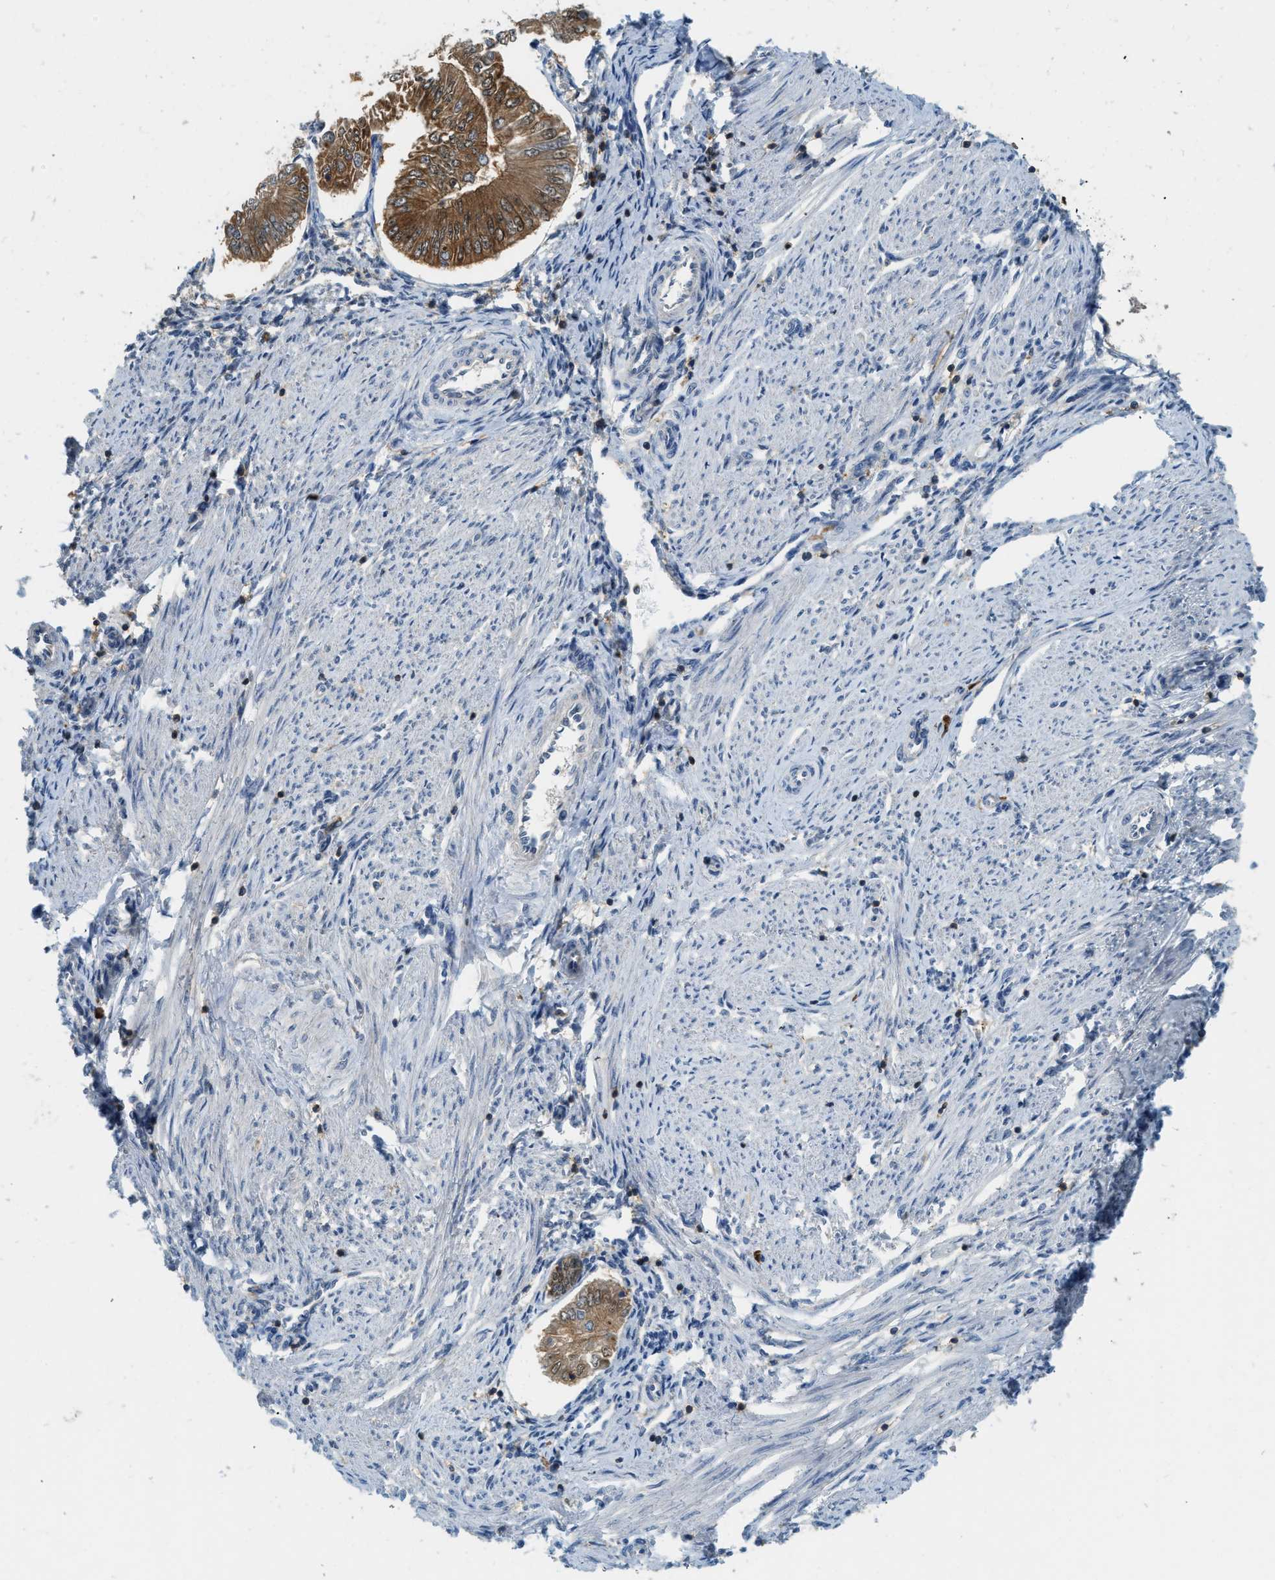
{"staining": {"intensity": "moderate", "quantity": ">75%", "location": "cytoplasmic/membranous,nuclear"}, "tissue": "endometrial cancer", "cell_type": "Tumor cells", "image_type": "cancer", "snomed": [{"axis": "morphology", "description": "Adenocarcinoma, NOS"}, {"axis": "topography", "description": "Endometrium"}], "caption": "Tumor cells demonstrate moderate cytoplasmic/membranous and nuclear positivity in about >75% of cells in endometrial adenocarcinoma.", "gene": "GMPPB", "patient": {"sex": "female", "age": 53}}